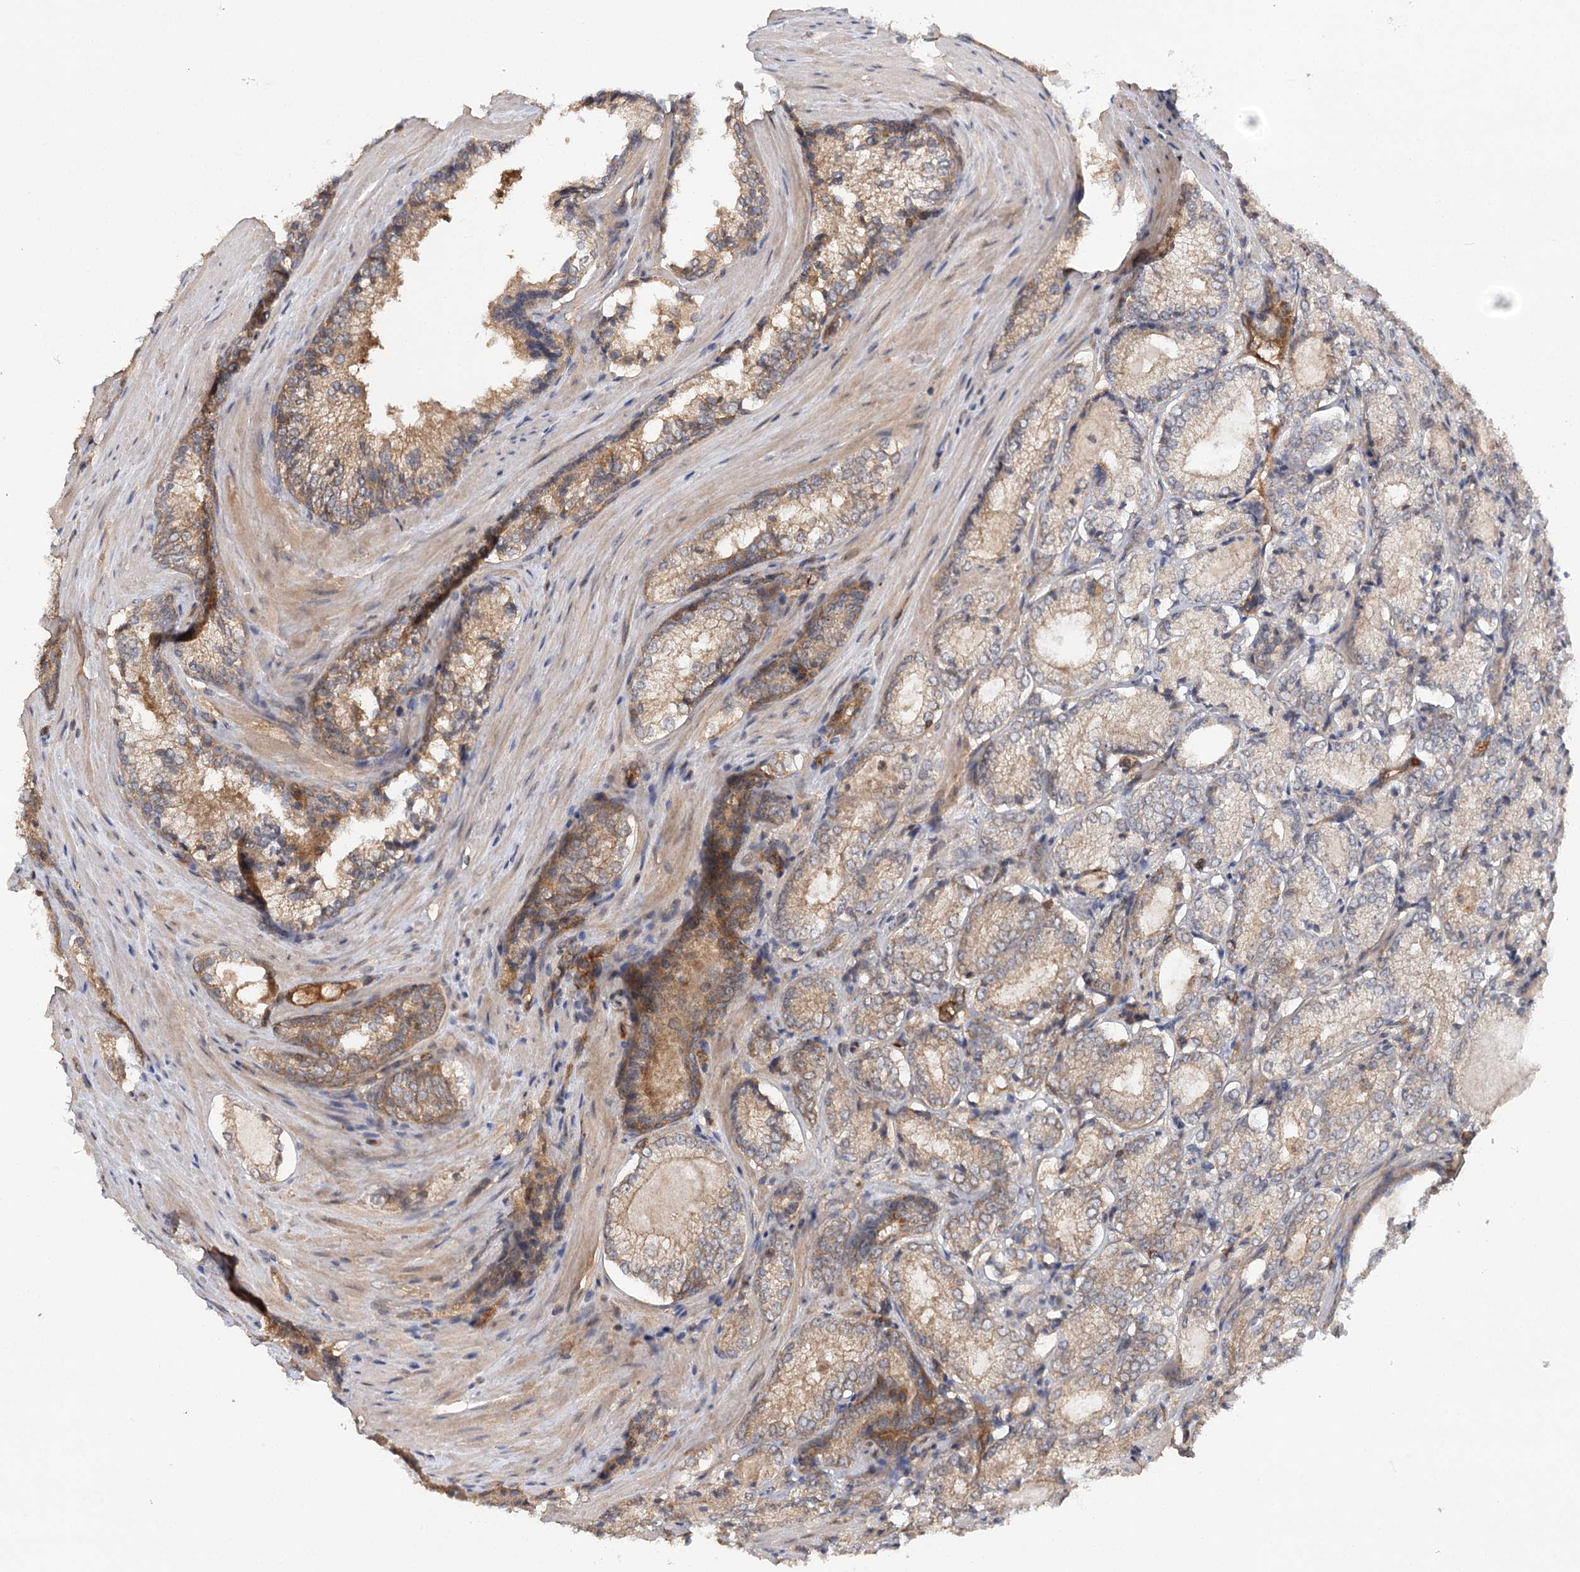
{"staining": {"intensity": "moderate", "quantity": "<25%", "location": "cytoplasmic/membranous"}, "tissue": "prostate cancer", "cell_type": "Tumor cells", "image_type": "cancer", "snomed": [{"axis": "morphology", "description": "Adenocarcinoma, Low grade"}, {"axis": "topography", "description": "Prostate"}], "caption": "A high-resolution image shows immunohistochemistry (IHC) staining of prostate cancer, which exhibits moderate cytoplasmic/membranous staining in approximately <25% of tumor cells. (DAB IHC, brown staining for protein, blue staining for nuclei).", "gene": "BCR", "patient": {"sex": "male", "age": 74}}